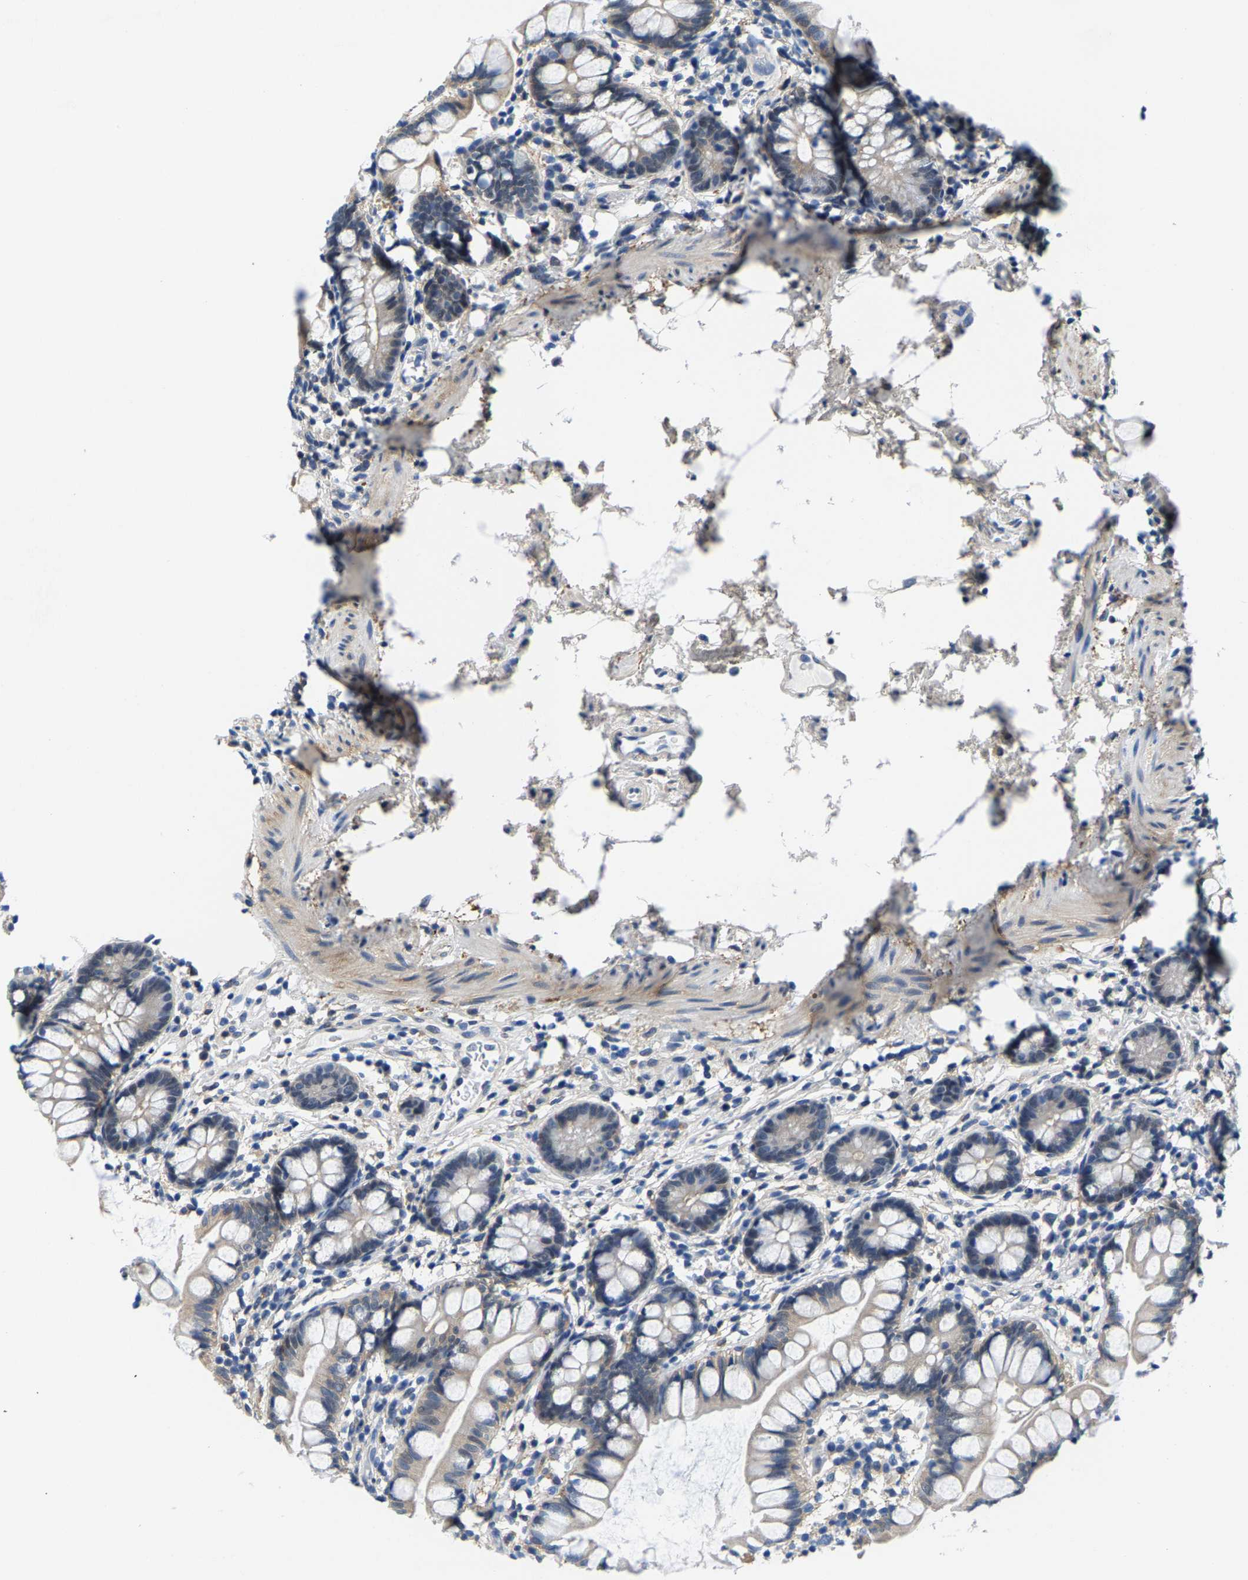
{"staining": {"intensity": "negative", "quantity": "none", "location": "none"}, "tissue": "small intestine", "cell_type": "Glandular cells", "image_type": "normal", "snomed": [{"axis": "morphology", "description": "Normal tissue, NOS"}, {"axis": "topography", "description": "Small intestine"}], "caption": "This image is of benign small intestine stained with immunohistochemistry to label a protein in brown with the nuclei are counter-stained blue. There is no staining in glandular cells. (Stains: DAB immunohistochemistry with hematoxylin counter stain, Microscopy: brightfield microscopy at high magnification).", "gene": "SSH3", "patient": {"sex": "female", "age": 84}}